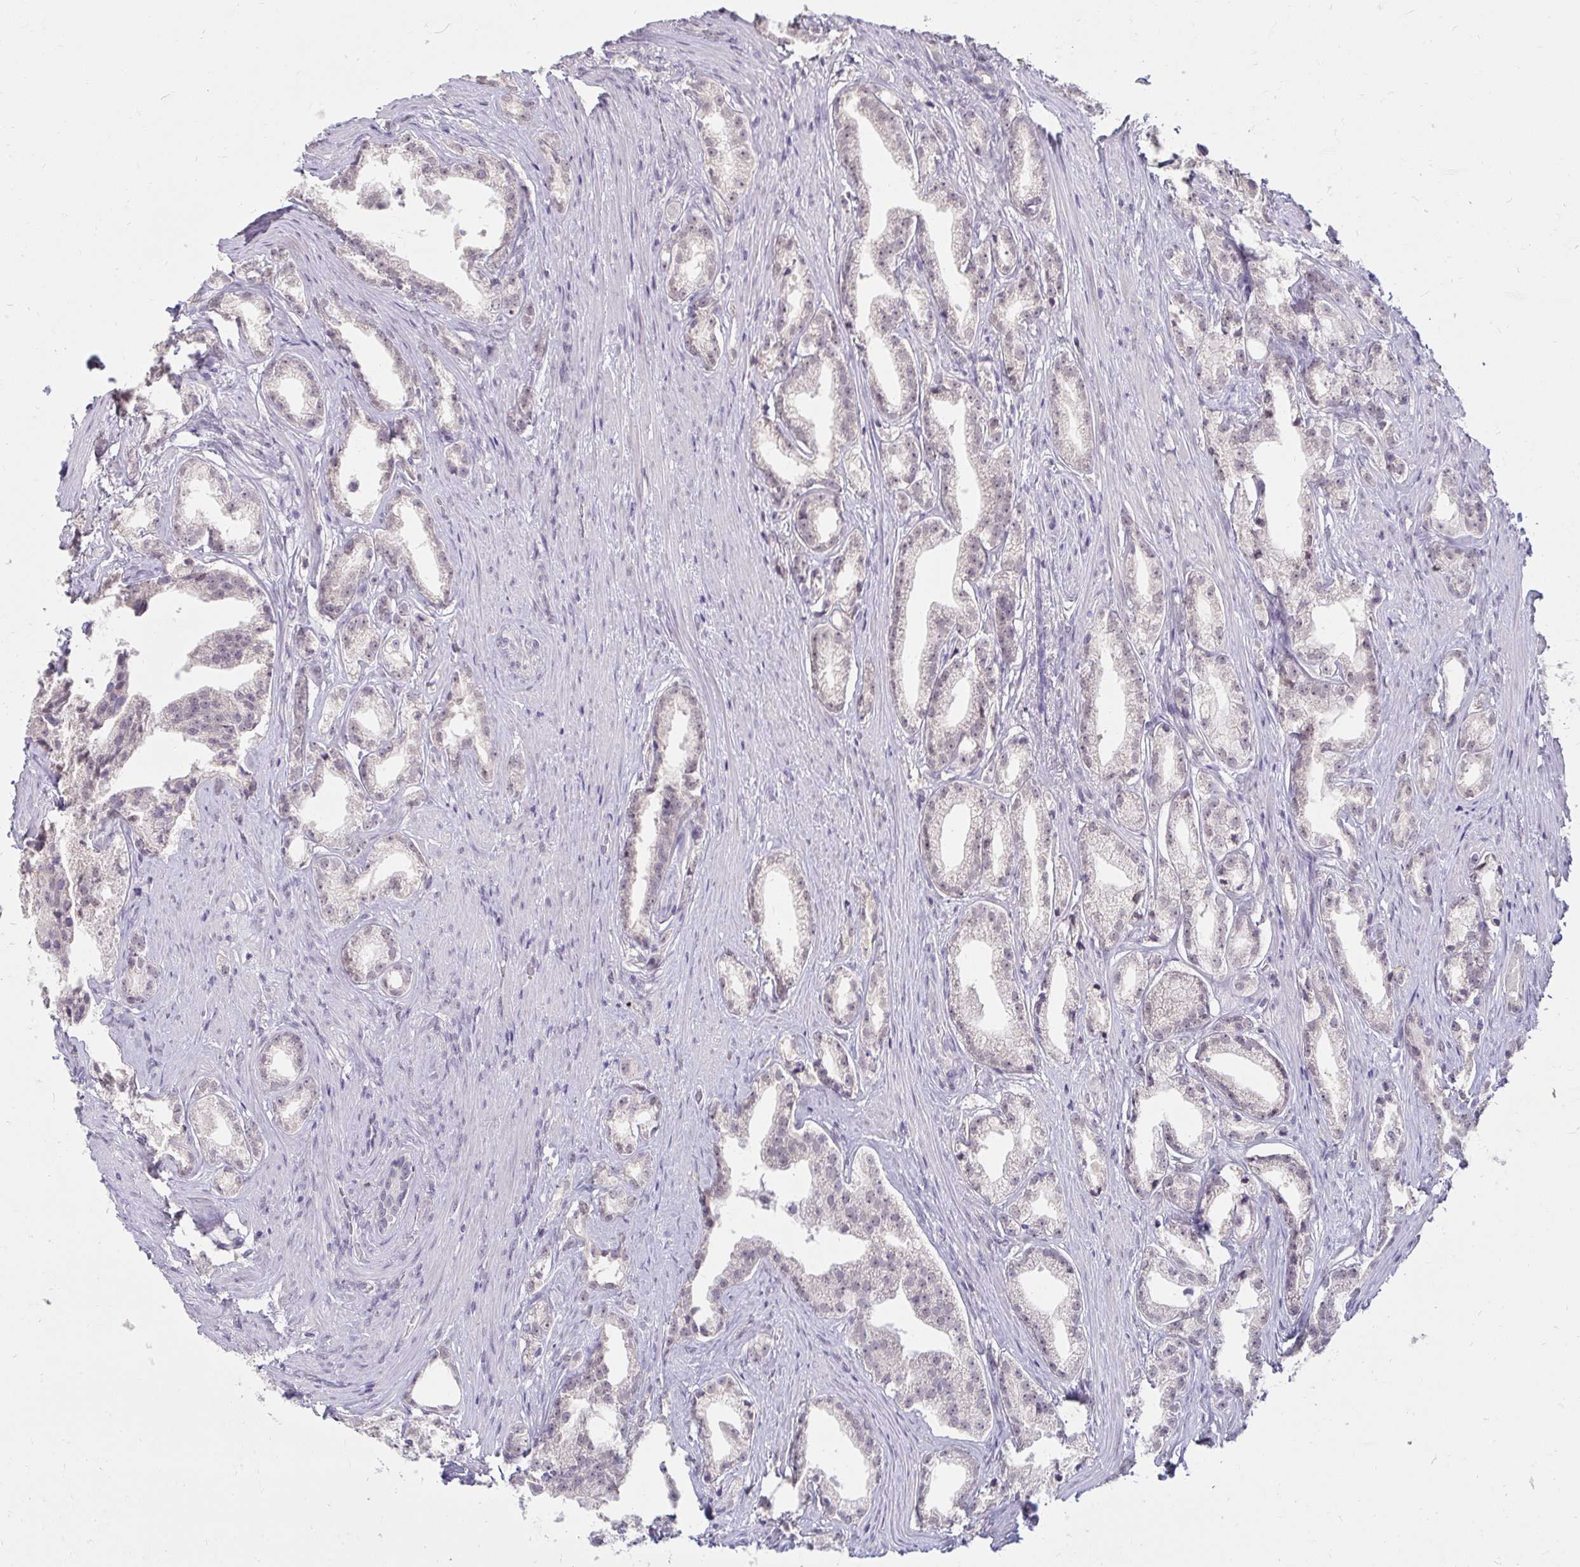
{"staining": {"intensity": "negative", "quantity": "none", "location": "none"}, "tissue": "prostate cancer", "cell_type": "Tumor cells", "image_type": "cancer", "snomed": [{"axis": "morphology", "description": "Adenocarcinoma, Low grade"}, {"axis": "topography", "description": "Prostate"}], "caption": "Histopathology image shows no protein expression in tumor cells of prostate low-grade adenocarcinoma tissue. (Brightfield microscopy of DAB immunohistochemistry at high magnification).", "gene": "DDN", "patient": {"sex": "male", "age": 65}}